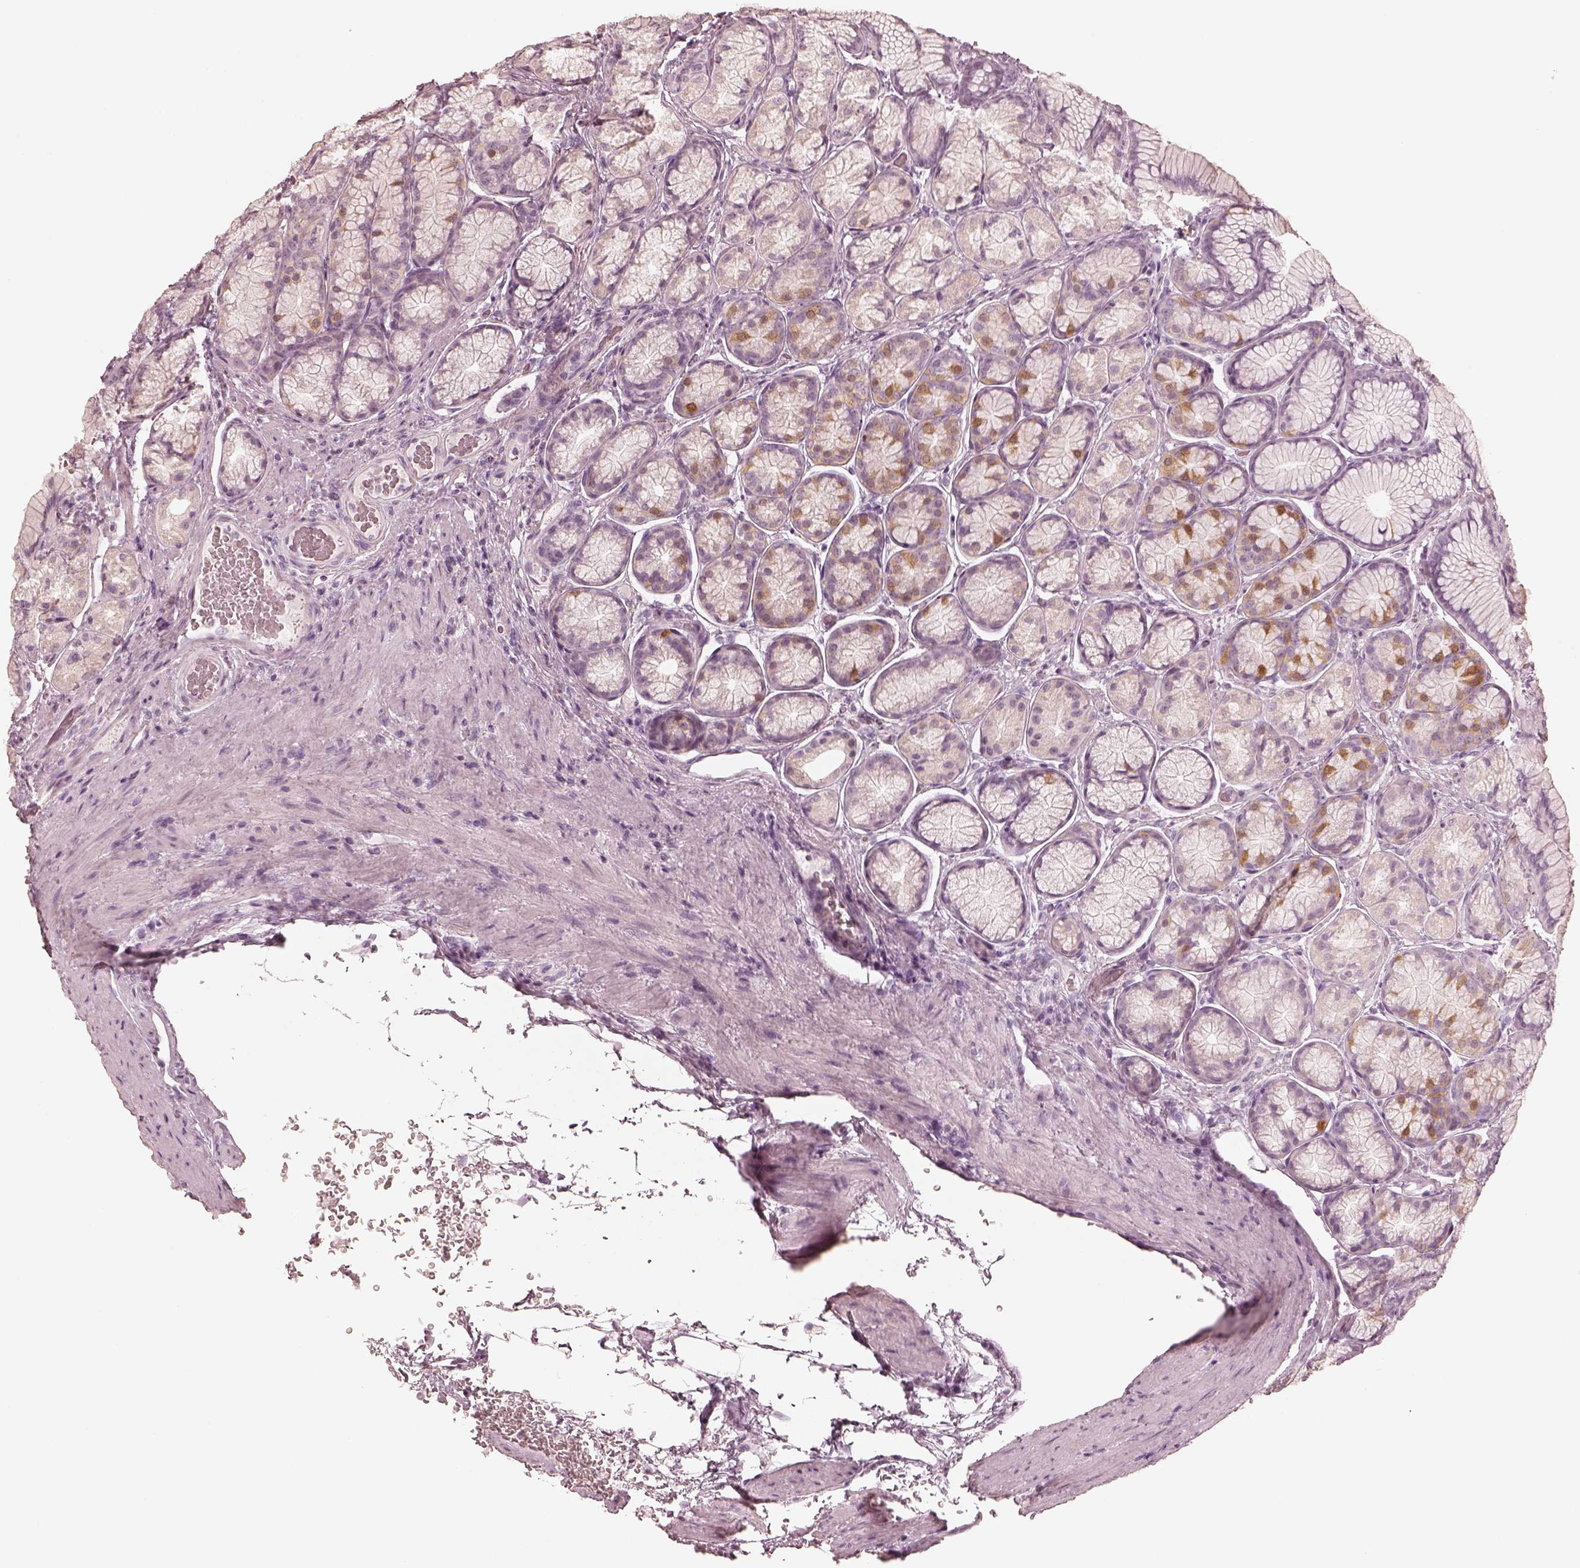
{"staining": {"intensity": "weak", "quantity": "<25%", "location": "cytoplasmic/membranous"}, "tissue": "stomach", "cell_type": "Glandular cells", "image_type": "normal", "snomed": [{"axis": "morphology", "description": "Normal tissue, NOS"}, {"axis": "morphology", "description": "Adenocarcinoma, NOS"}, {"axis": "morphology", "description": "Adenocarcinoma, High grade"}, {"axis": "topography", "description": "Stomach, upper"}, {"axis": "topography", "description": "Stomach"}], "caption": "Stomach was stained to show a protein in brown. There is no significant expression in glandular cells. (Stains: DAB (3,3'-diaminobenzidine) IHC with hematoxylin counter stain, Microscopy: brightfield microscopy at high magnification).", "gene": "CALR3", "patient": {"sex": "female", "age": 65}}